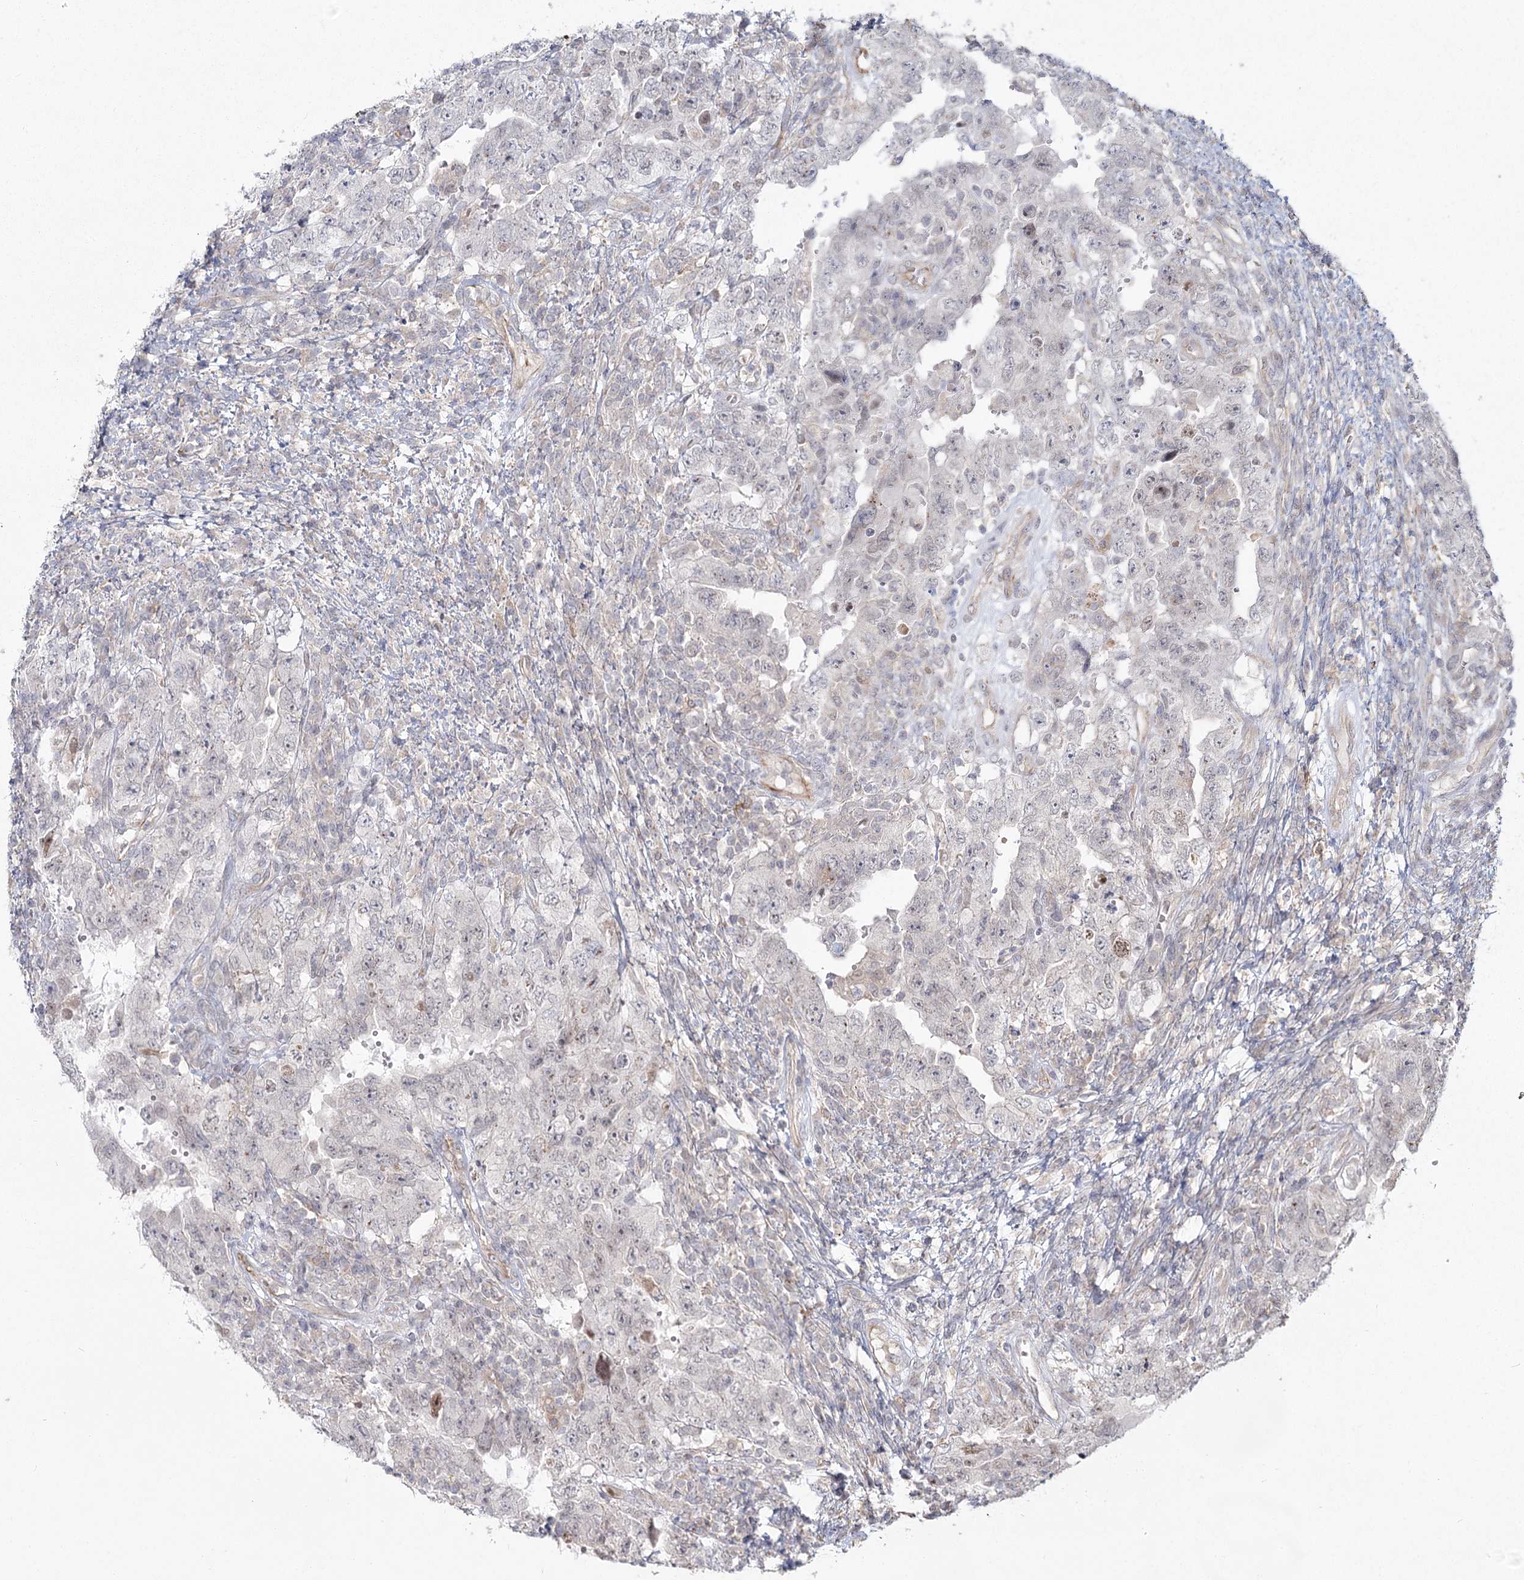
{"staining": {"intensity": "negative", "quantity": "none", "location": "none"}, "tissue": "testis cancer", "cell_type": "Tumor cells", "image_type": "cancer", "snomed": [{"axis": "morphology", "description": "Carcinoma, Embryonal, NOS"}, {"axis": "topography", "description": "Testis"}], "caption": "Immunohistochemistry (IHC) micrograph of human testis embryonal carcinoma stained for a protein (brown), which demonstrates no staining in tumor cells. (DAB IHC, high magnification).", "gene": "AP2M1", "patient": {"sex": "male", "age": 26}}